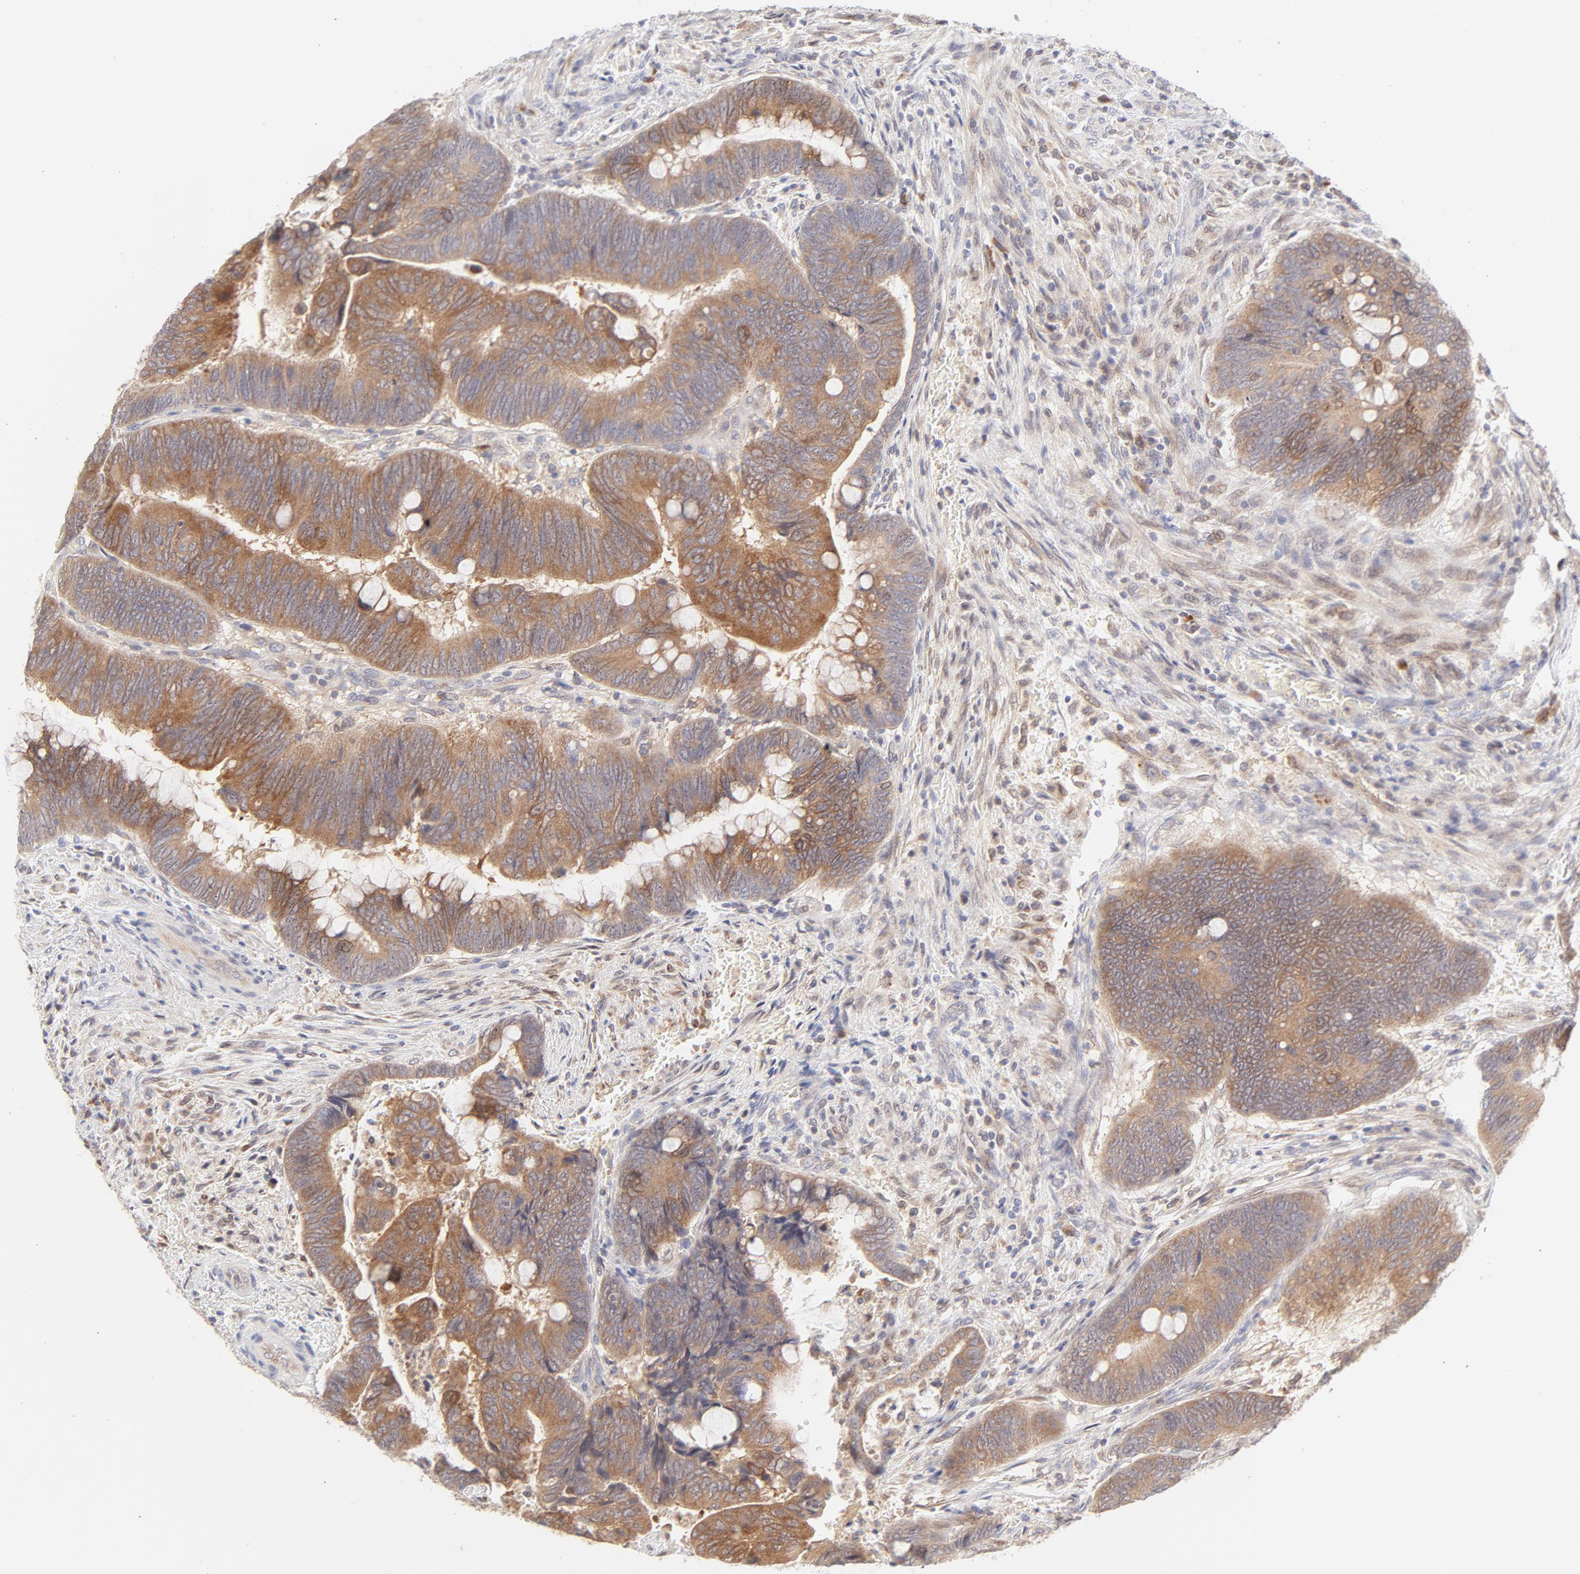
{"staining": {"intensity": "moderate", "quantity": ">75%", "location": "cytoplasmic/membranous"}, "tissue": "colorectal cancer", "cell_type": "Tumor cells", "image_type": "cancer", "snomed": [{"axis": "morphology", "description": "Normal tissue, NOS"}, {"axis": "morphology", "description": "Adenocarcinoma, NOS"}, {"axis": "topography", "description": "Rectum"}], "caption": "Approximately >75% of tumor cells in colorectal adenocarcinoma exhibit moderate cytoplasmic/membranous protein staining as visualized by brown immunohistochemical staining.", "gene": "RPS6KA1", "patient": {"sex": "male", "age": 92}}